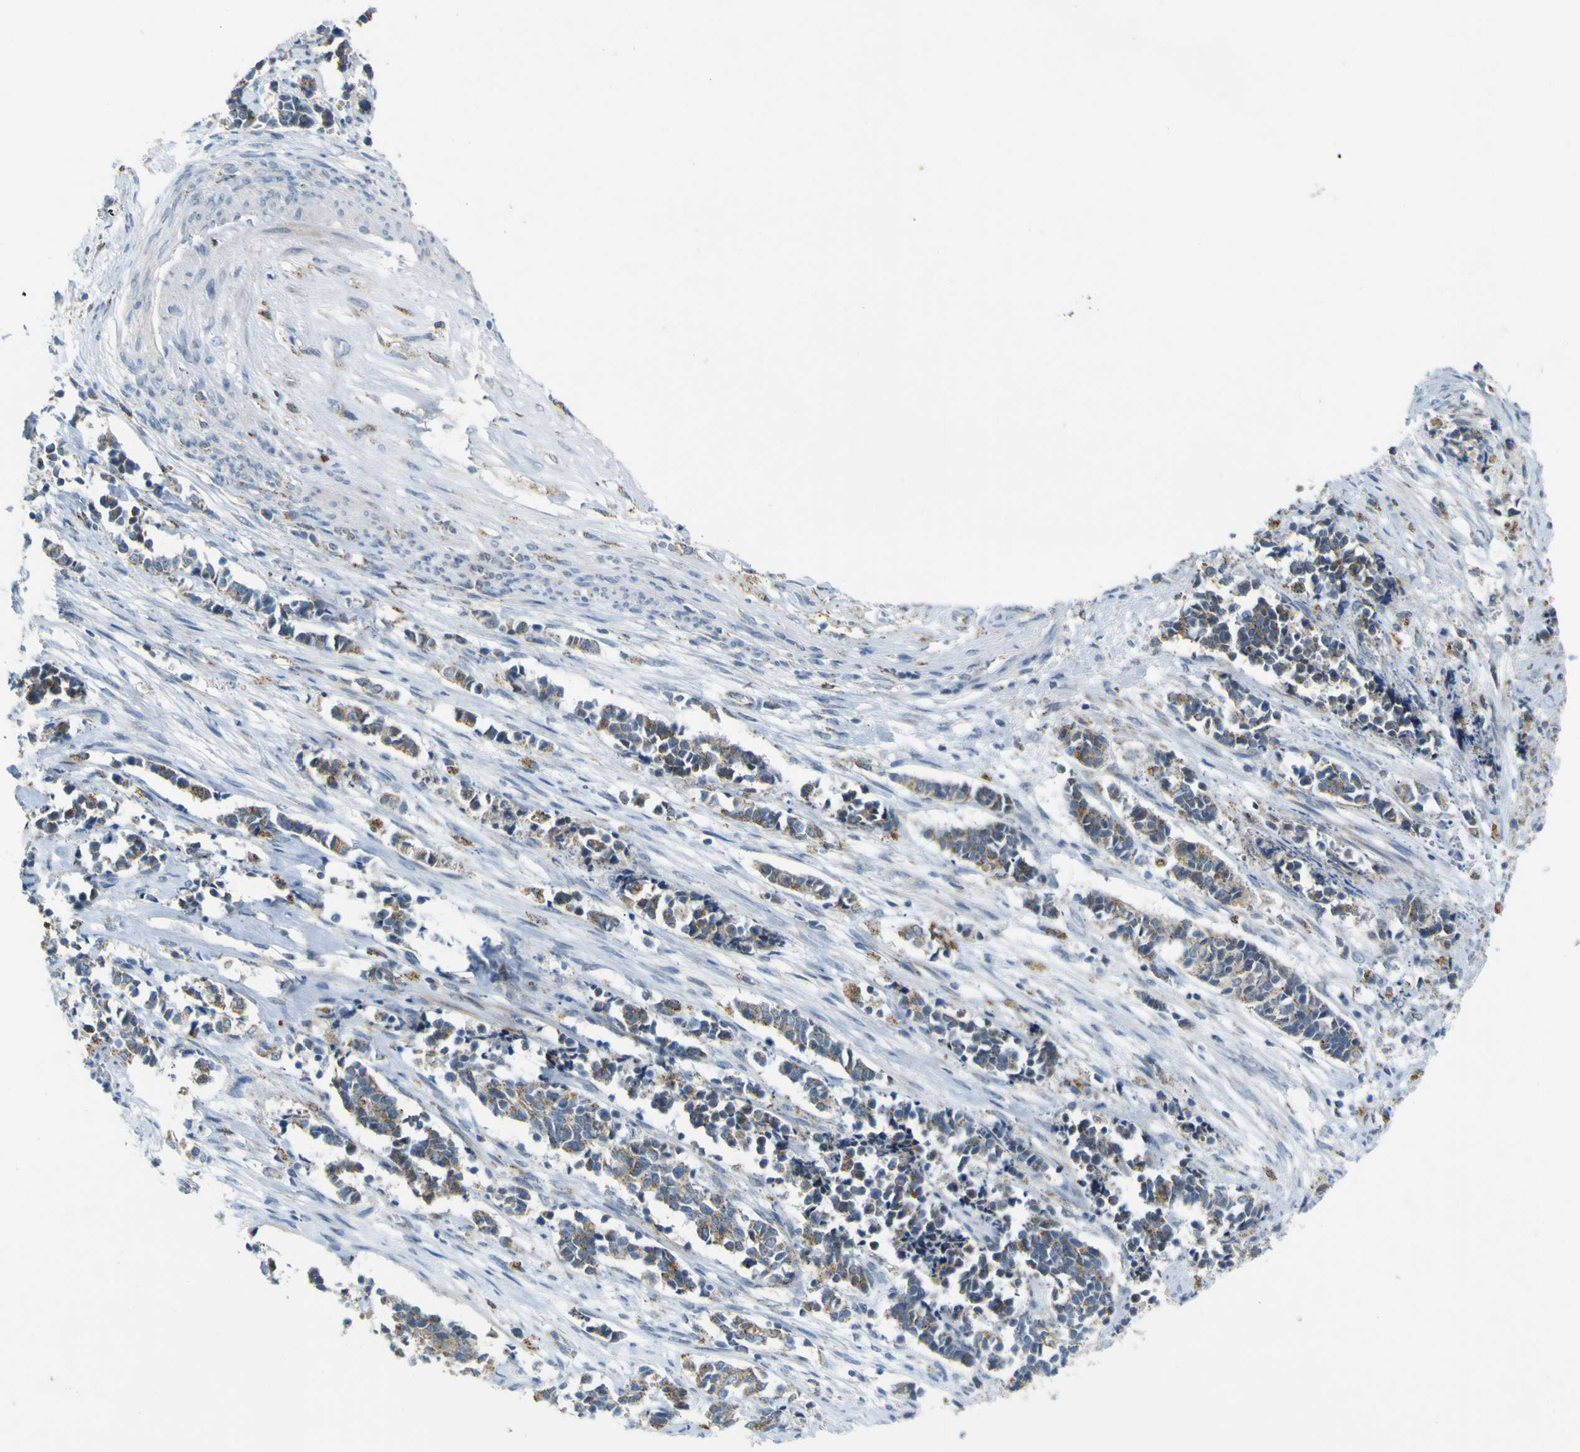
{"staining": {"intensity": "moderate", "quantity": "25%-75%", "location": "cytoplasmic/membranous"}, "tissue": "cervical cancer", "cell_type": "Tumor cells", "image_type": "cancer", "snomed": [{"axis": "morphology", "description": "Normal tissue, NOS"}, {"axis": "morphology", "description": "Squamous cell carcinoma, NOS"}, {"axis": "topography", "description": "Cervix"}], "caption": "Brown immunohistochemical staining in human squamous cell carcinoma (cervical) exhibits moderate cytoplasmic/membranous positivity in approximately 25%-75% of tumor cells.", "gene": "ACBD5", "patient": {"sex": "female", "age": 35}}